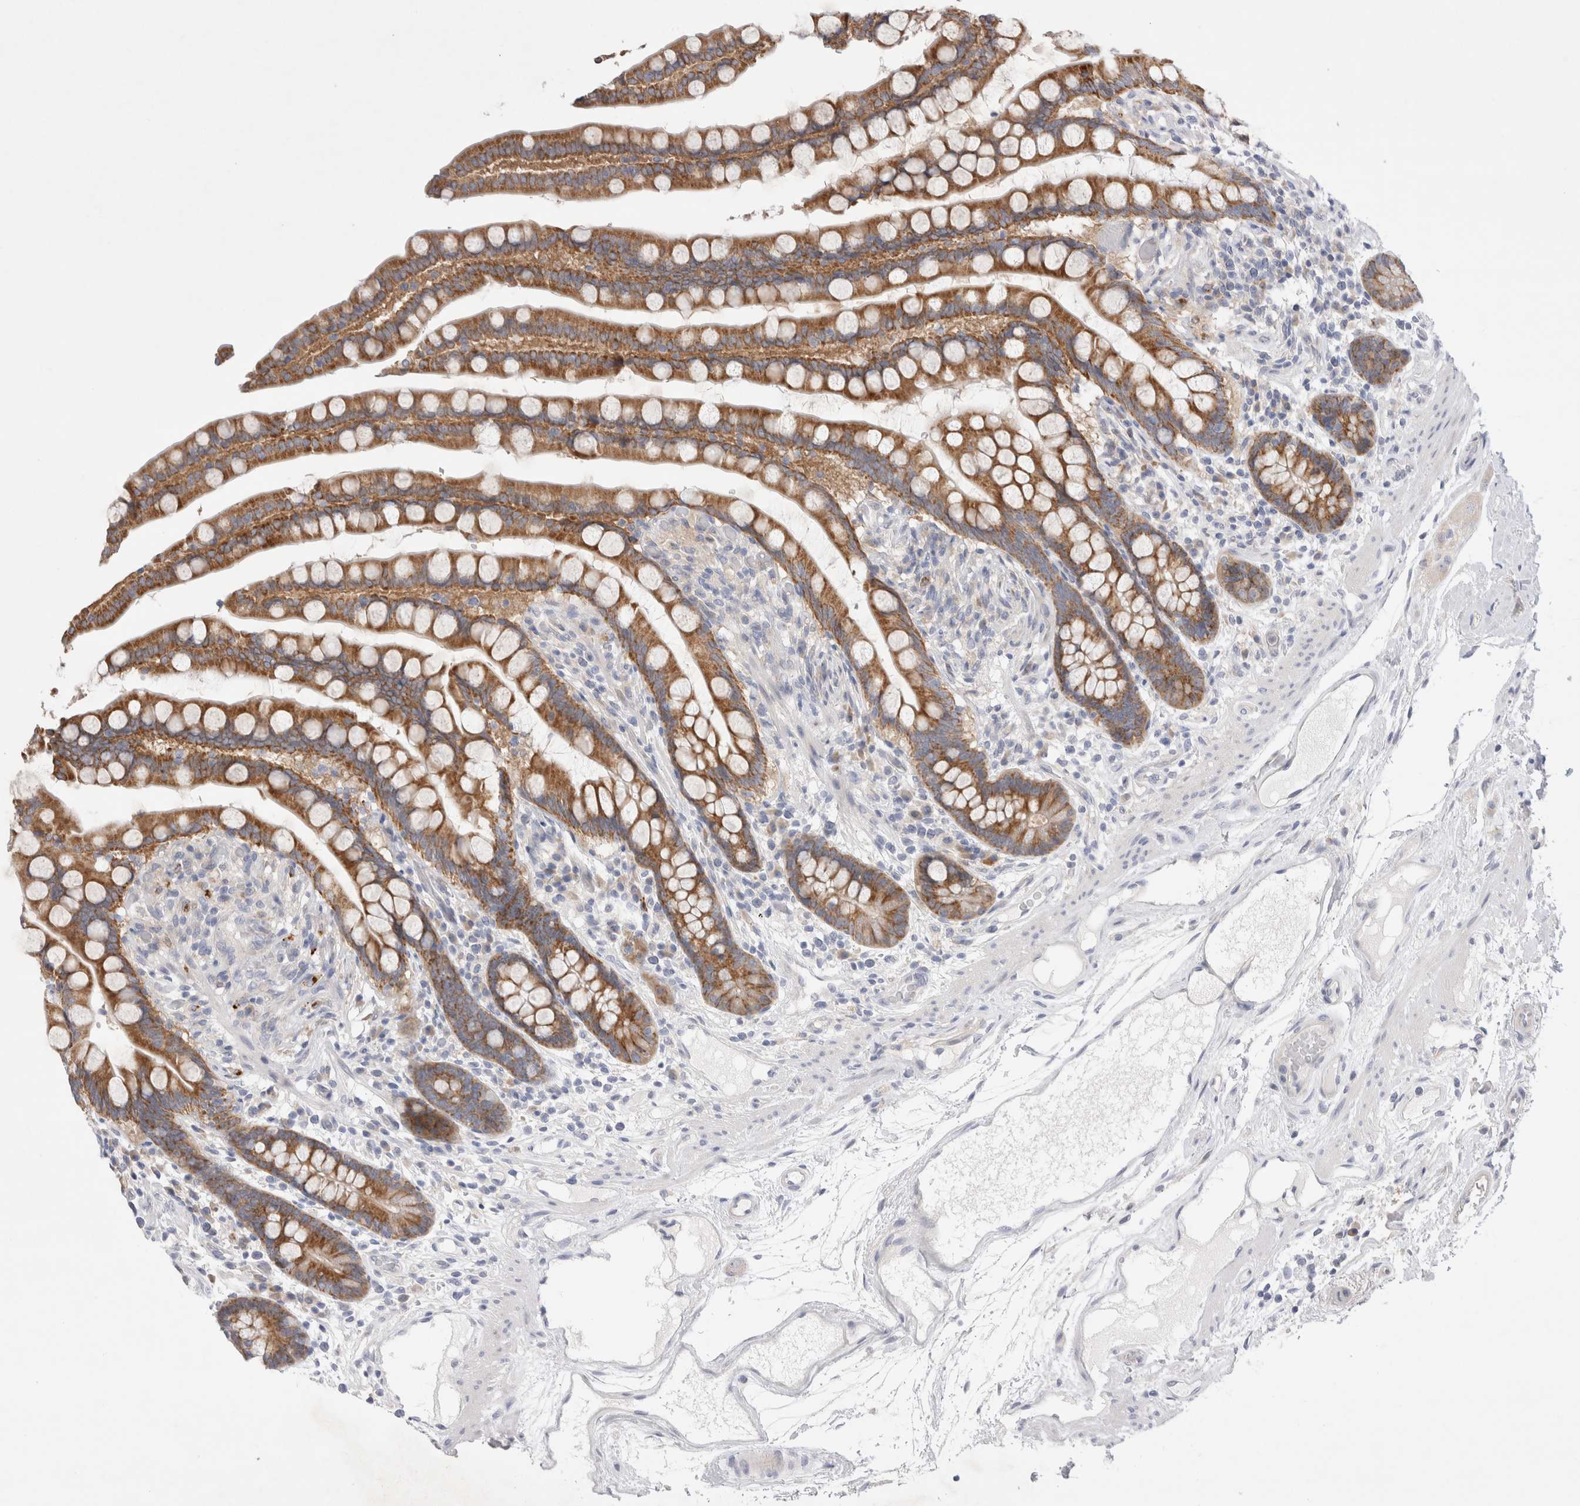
{"staining": {"intensity": "negative", "quantity": "none", "location": "none"}, "tissue": "colon", "cell_type": "Endothelial cells", "image_type": "normal", "snomed": [{"axis": "morphology", "description": "Normal tissue, NOS"}, {"axis": "topography", "description": "Colon"}], "caption": "IHC of unremarkable colon demonstrates no staining in endothelial cells. Brightfield microscopy of IHC stained with DAB (3,3'-diaminobenzidine) (brown) and hematoxylin (blue), captured at high magnification.", "gene": "RBM12B", "patient": {"sex": "male", "age": 73}}